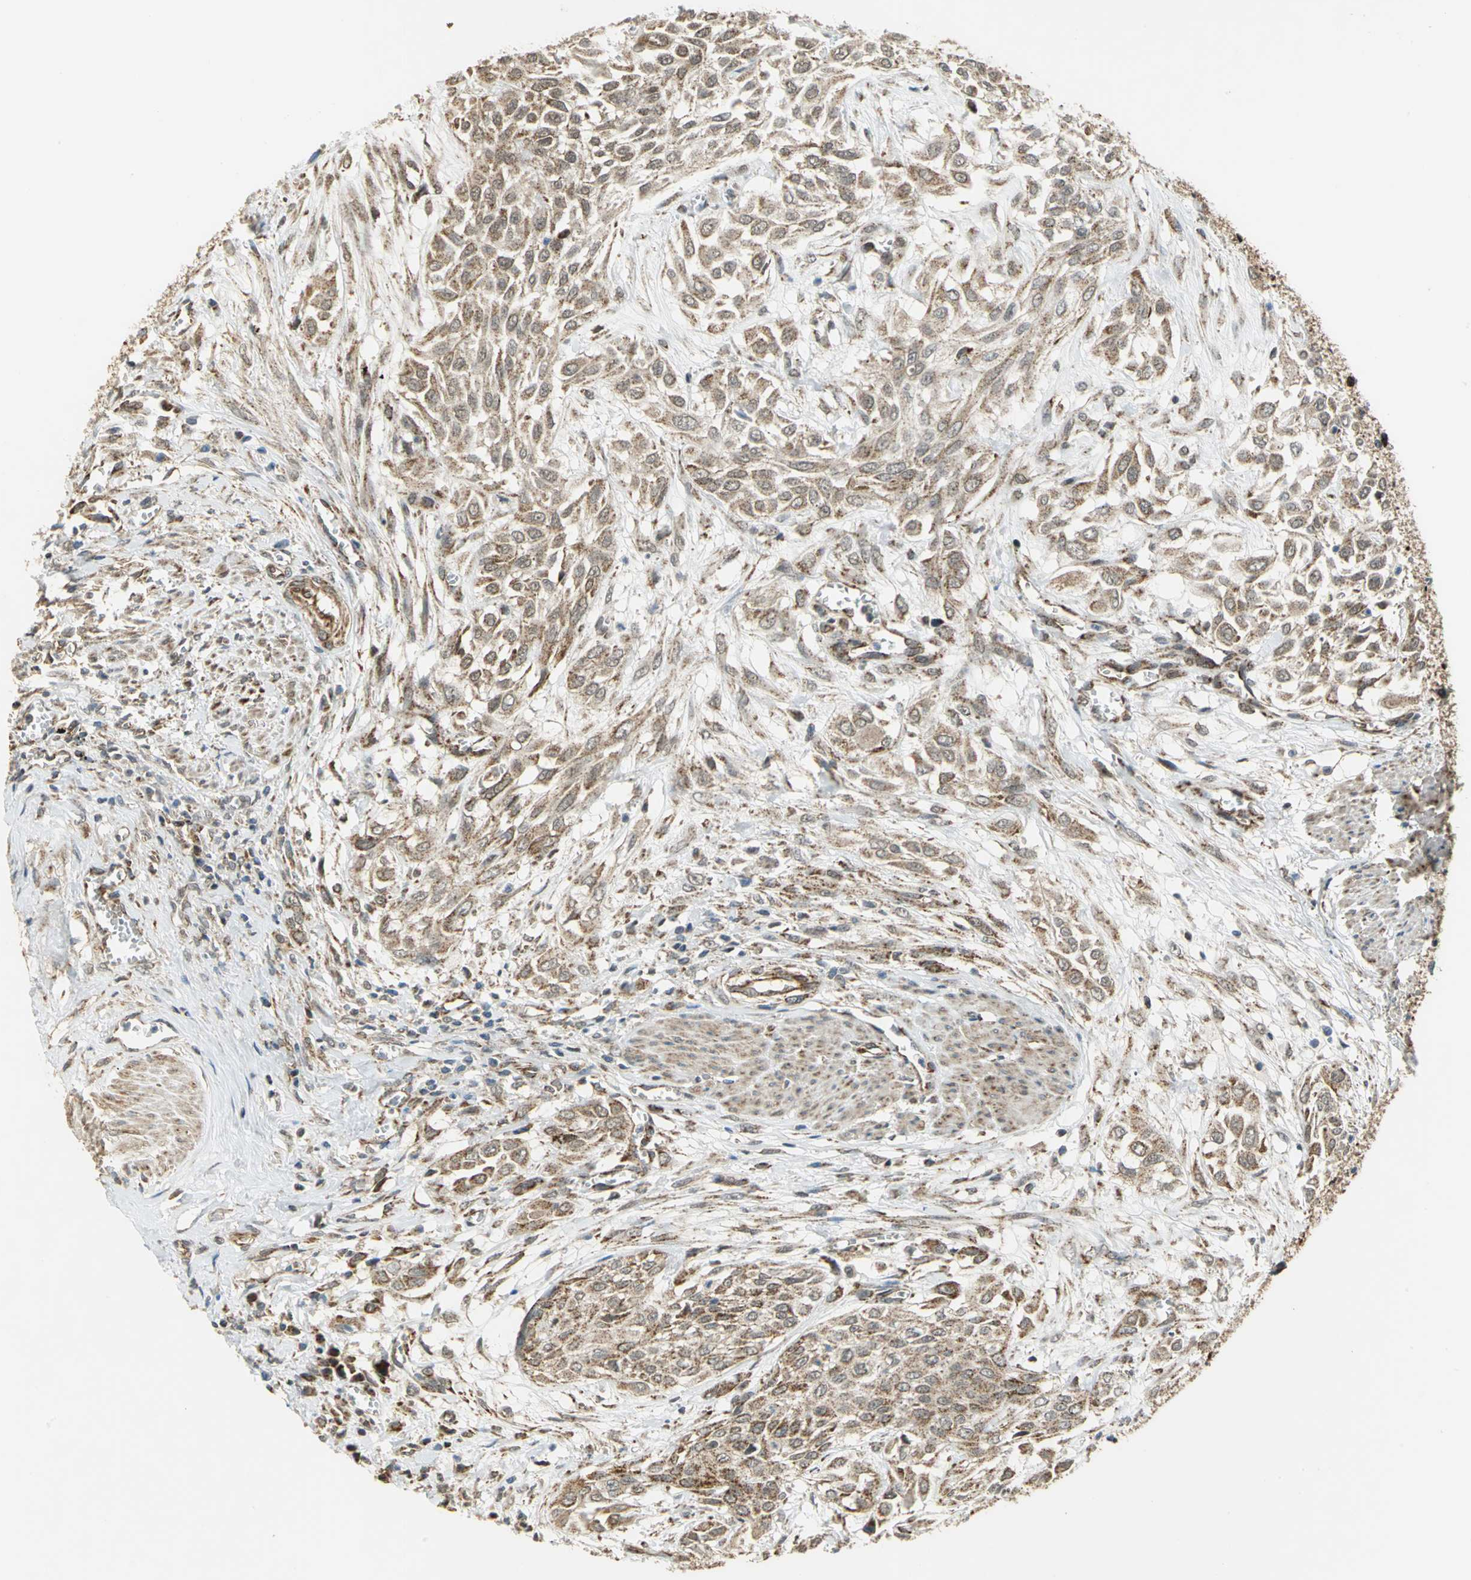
{"staining": {"intensity": "moderate", "quantity": ">75%", "location": "cytoplasmic/membranous"}, "tissue": "urothelial cancer", "cell_type": "Tumor cells", "image_type": "cancer", "snomed": [{"axis": "morphology", "description": "Urothelial carcinoma, High grade"}, {"axis": "topography", "description": "Urinary bladder"}], "caption": "Immunohistochemical staining of human urothelial carcinoma (high-grade) displays medium levels of moderate cytoplasmic/membranous expression in about >75% of tumor cells. The protein of interest is stained brown, and the nuclei are stained in blue (DAB (3,3'-diaminobenzidine) IHC with brightfield microscopy, high magnification).", "gene": "MRPS22", "patient": {"sex": "male", "age": 57}}